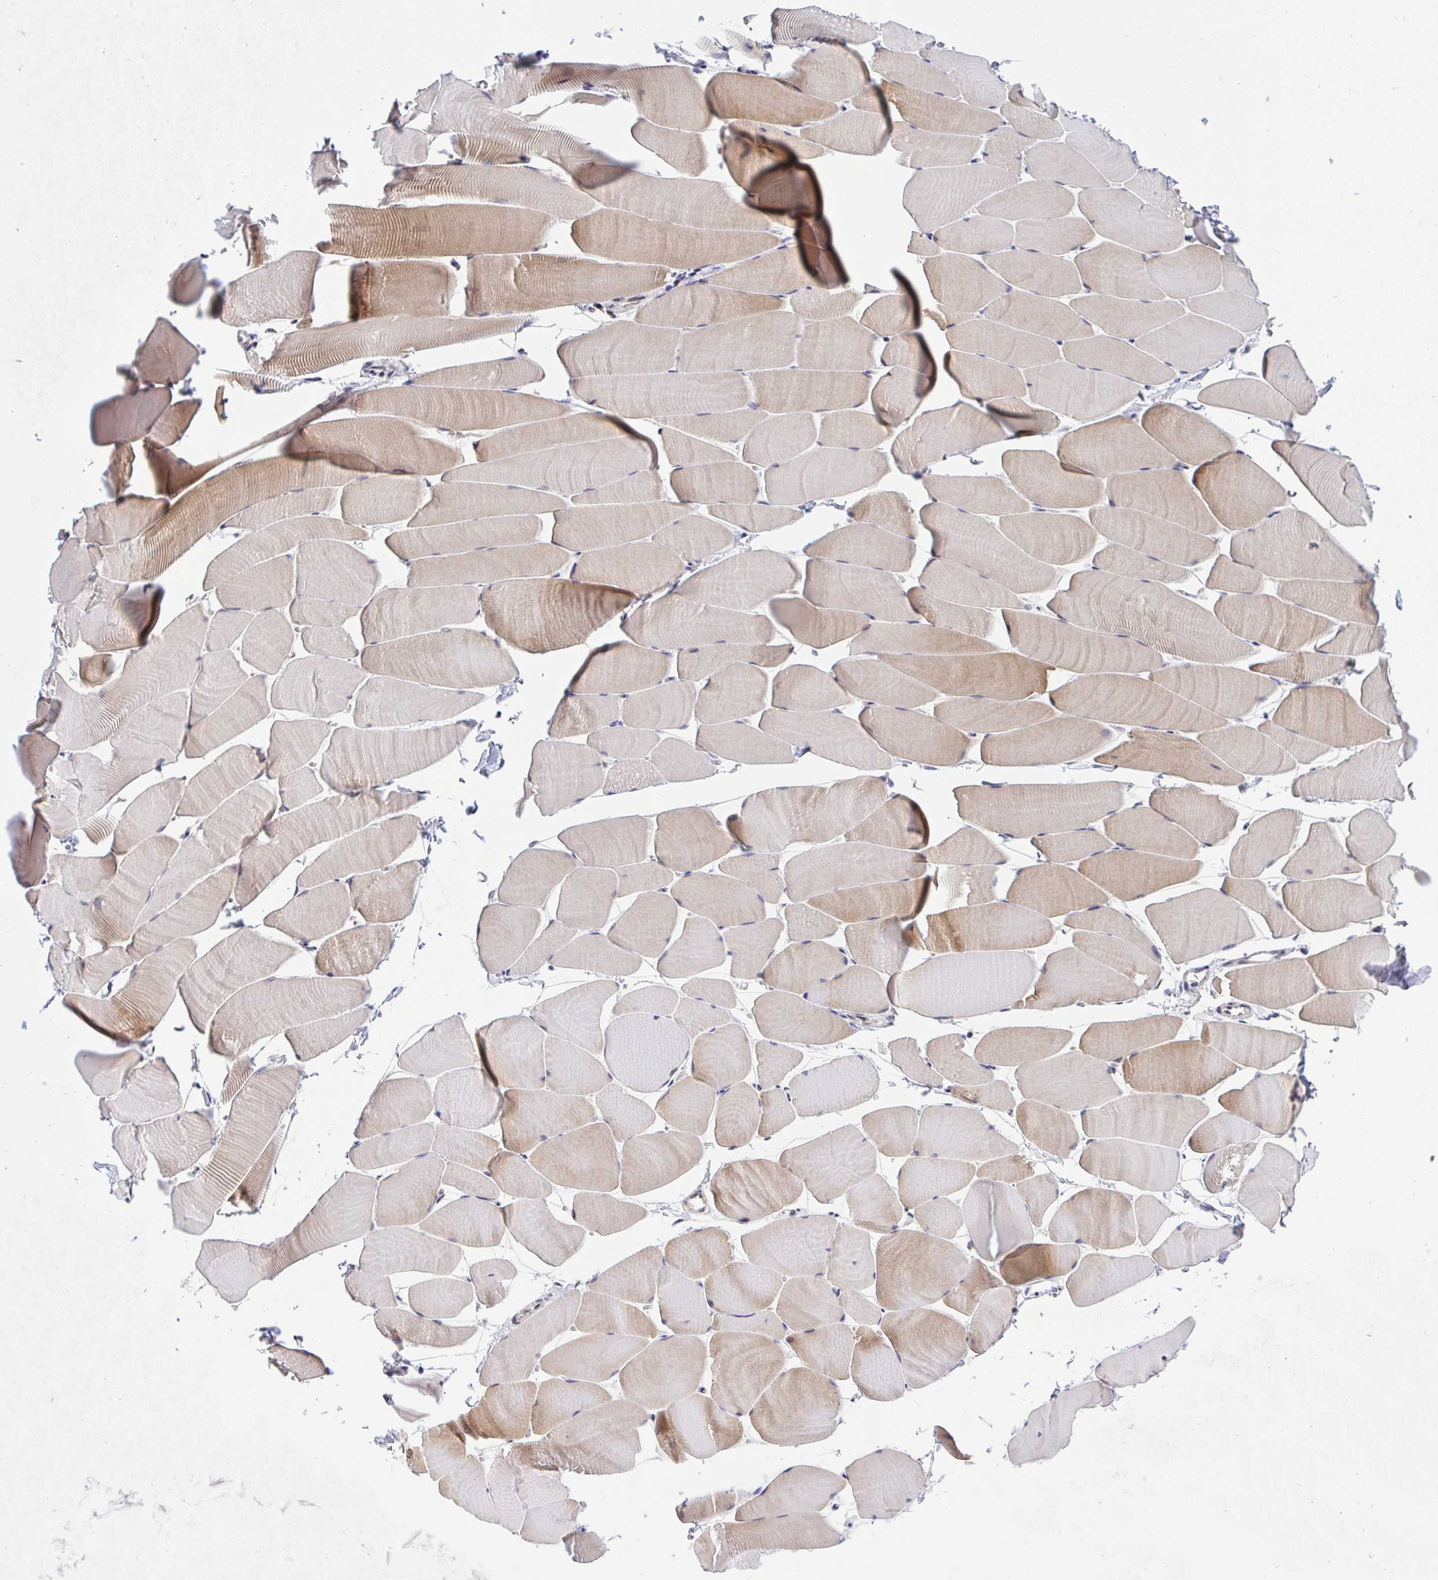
{"staining": {"intensity": "weak", "quantity": "25%-75%", "location": "cytoplasmic/membranous"}, "tissue": "skeletal muscle", "cell_type": "Myocytes", "image_type": "normal", "snomed": [{"axis": "morphology", "description": "Normal tissue, NOS"}, {"axis": "topography", "description": "Skeletal muscle"}], "caption": "The immunohistochemical stain labels weak cytoplasmic/membranous positivity in myocytes of unremarkable skeletal muscle. The staining was performed using DAB (3,3'-diaminobenzidine), with brown indicating positive protein expression. Nuclei are stained blue with hematoxylin.", "gene": "C9orf64", "patient": {"sex": "male", "age": 25}}